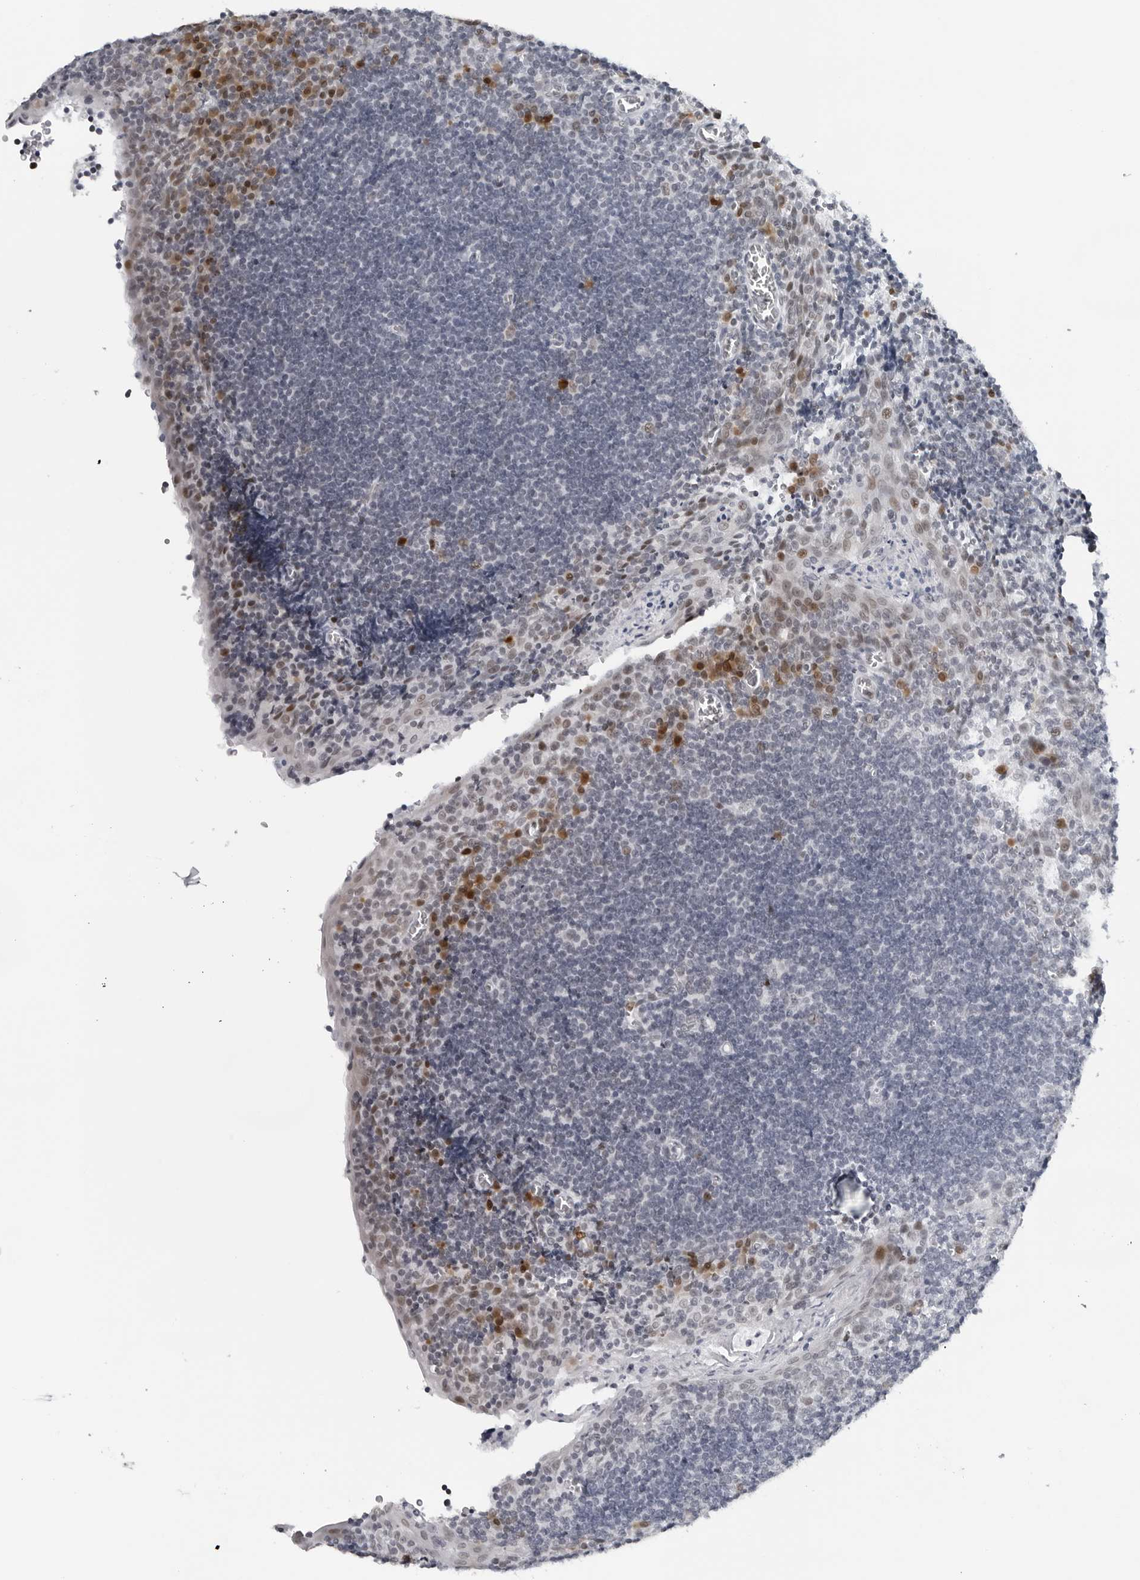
{"staining": {"intensity": "negative", "quantity": "none", "location": "none"}, "tissue": "tonsil", "cell_type": "Germinal center cells", "image_type": "normal", "snomed": [{"axis": "morphology", "description": "Normal tissue, NOS"}, {"axis": "topography", "description": "Tonsil"}], "caption": "IHC photomicrograph of unremarkable tonsil: tonsil stained with DAB displays no significant protein expression in germinal center cells.", "gene": "PPP1R42", "patient": {"sex": "male", "age": 27}}